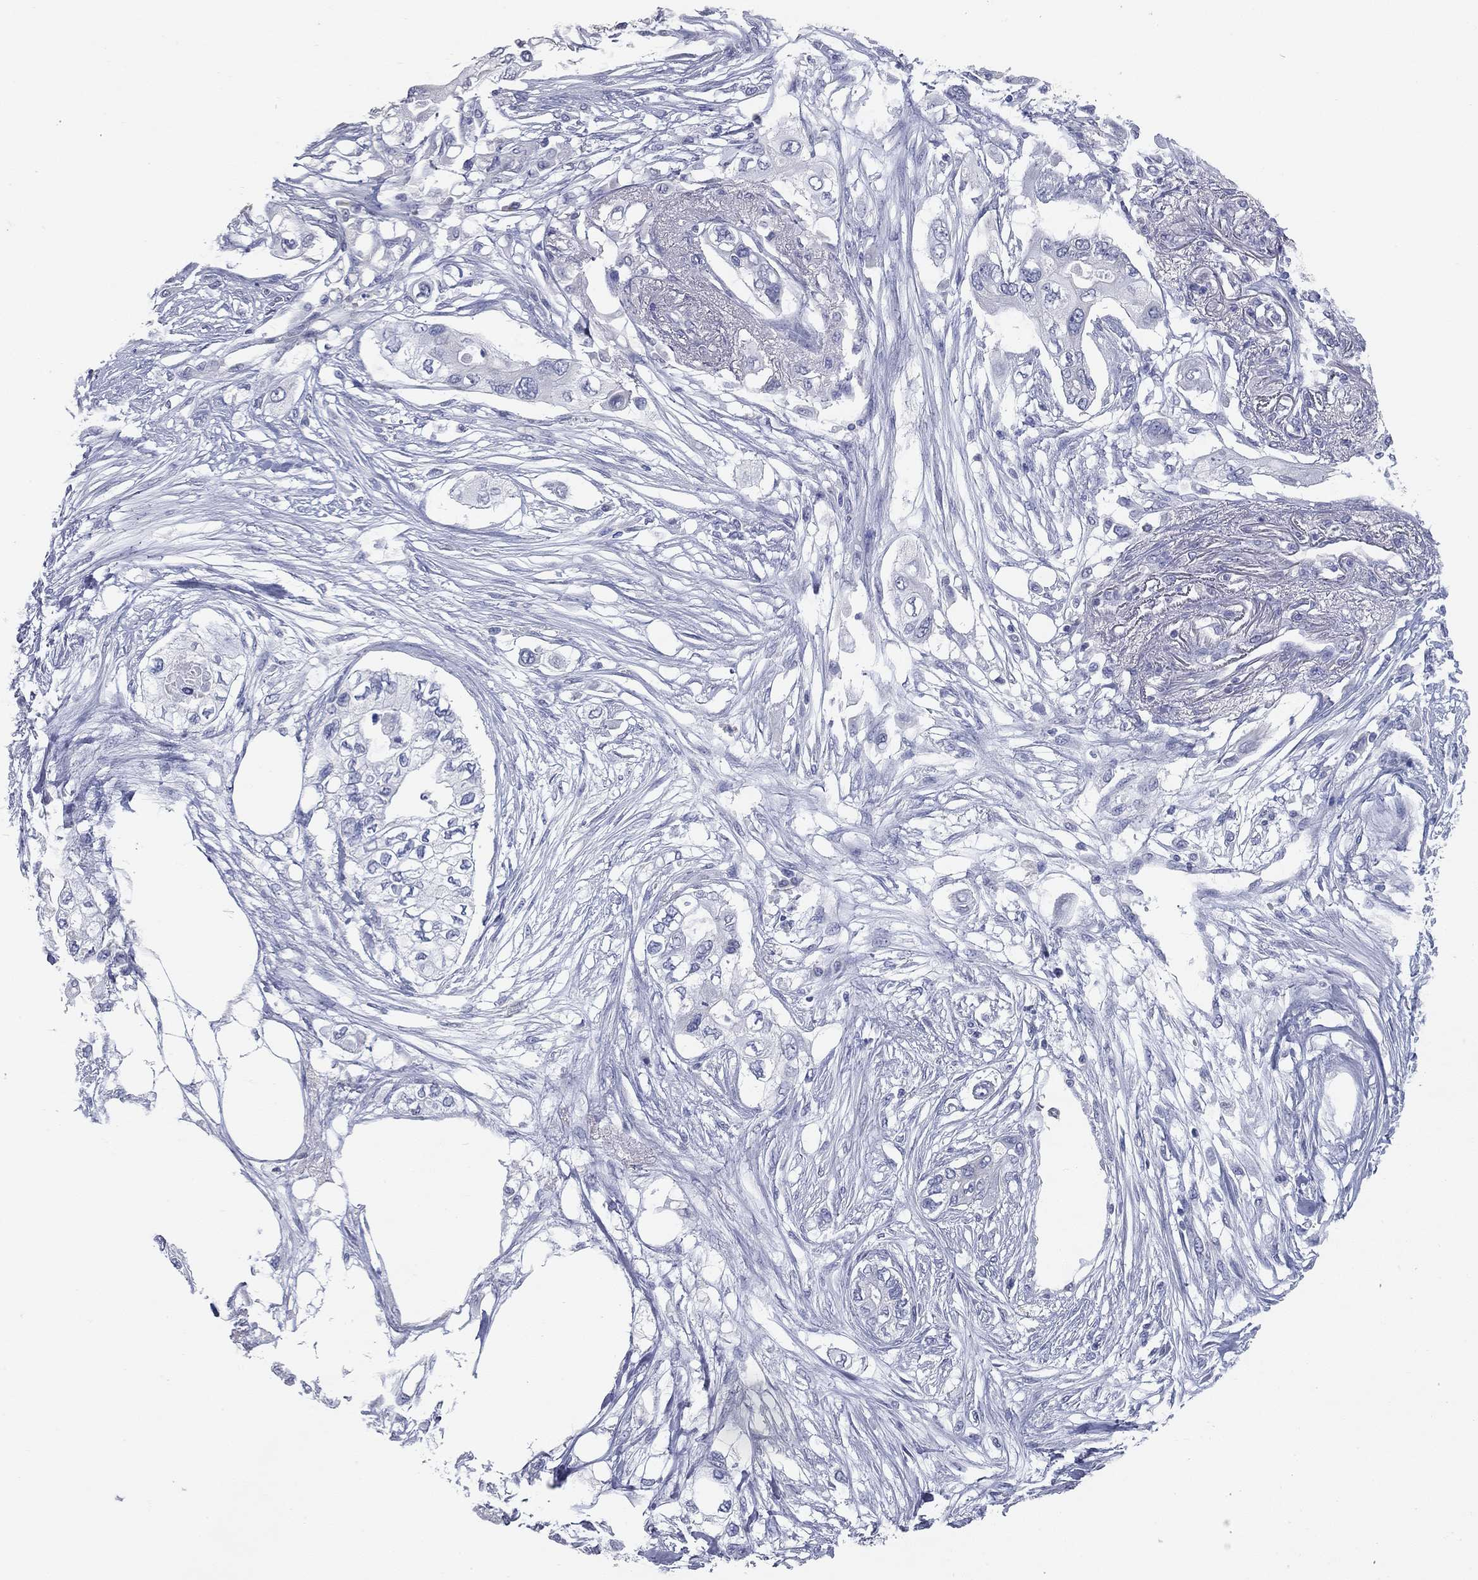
{"staining": {"intensity": "negative", "quantity": "none", "location": "none"}, "tissue": "pancreatic cancer", "cell_type": "Tumor cells", "image_type": "cancer", "snomed": [{"axis": "morphology", "description": "Adenocarcinoma, NOS"}, {"axis": "topography", "description": "Pancreas"}], "caption": "High power microscopy micrograph of an IHC histopathology image of pancreatic cancer (adenocarcinoma), revealing no significant expression in tumor cells. Nuclei are stained in blue.", "gene": "TAC1", "patient": {"sex": "female", "age": 63}}